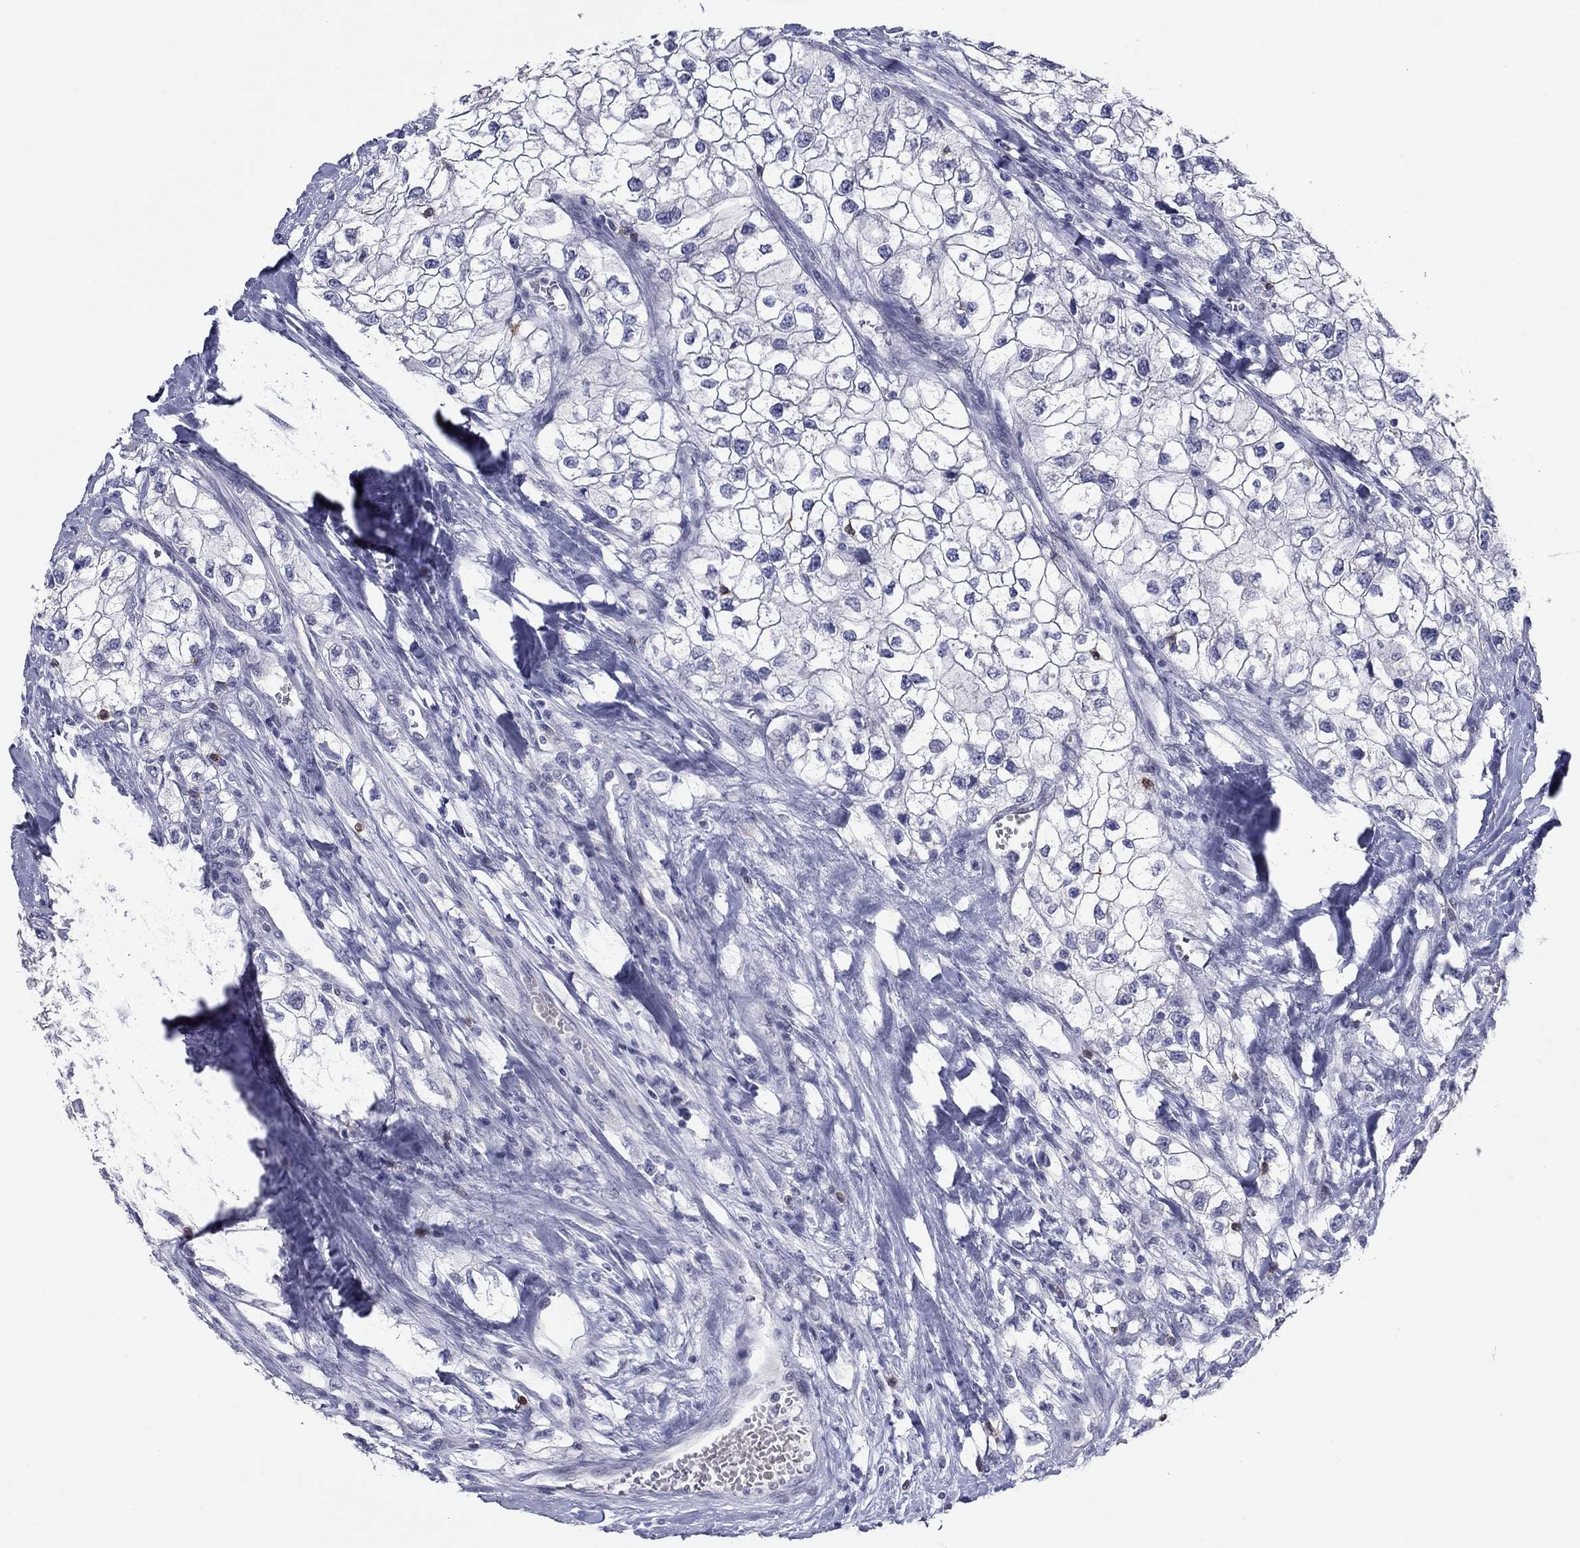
{"staining": {"intensity": "negative", "quantity": "none", "location": "none"}, "tissue": "renal cancer", "cell_type": "Tumor cells", "image_type": "cancer", "snomed": [{"axis": "morphology", "description": "Adenocarcinoma, NOS"}, {"axis": "topography", "description": "Kidney"}], "caption": "DAB immunohistochemical staining of renal cancer demonstrates no significant expression in tumor cells. The staining was performed using DAB (3,3'-diaminobenzidine) to visualize the protein expression in brown, while the nuclei were stained in blue with hematoxylin (Magnification: 20x).", "gene": "ITGAE", "patient": {"sex": "male", "age": 59}}